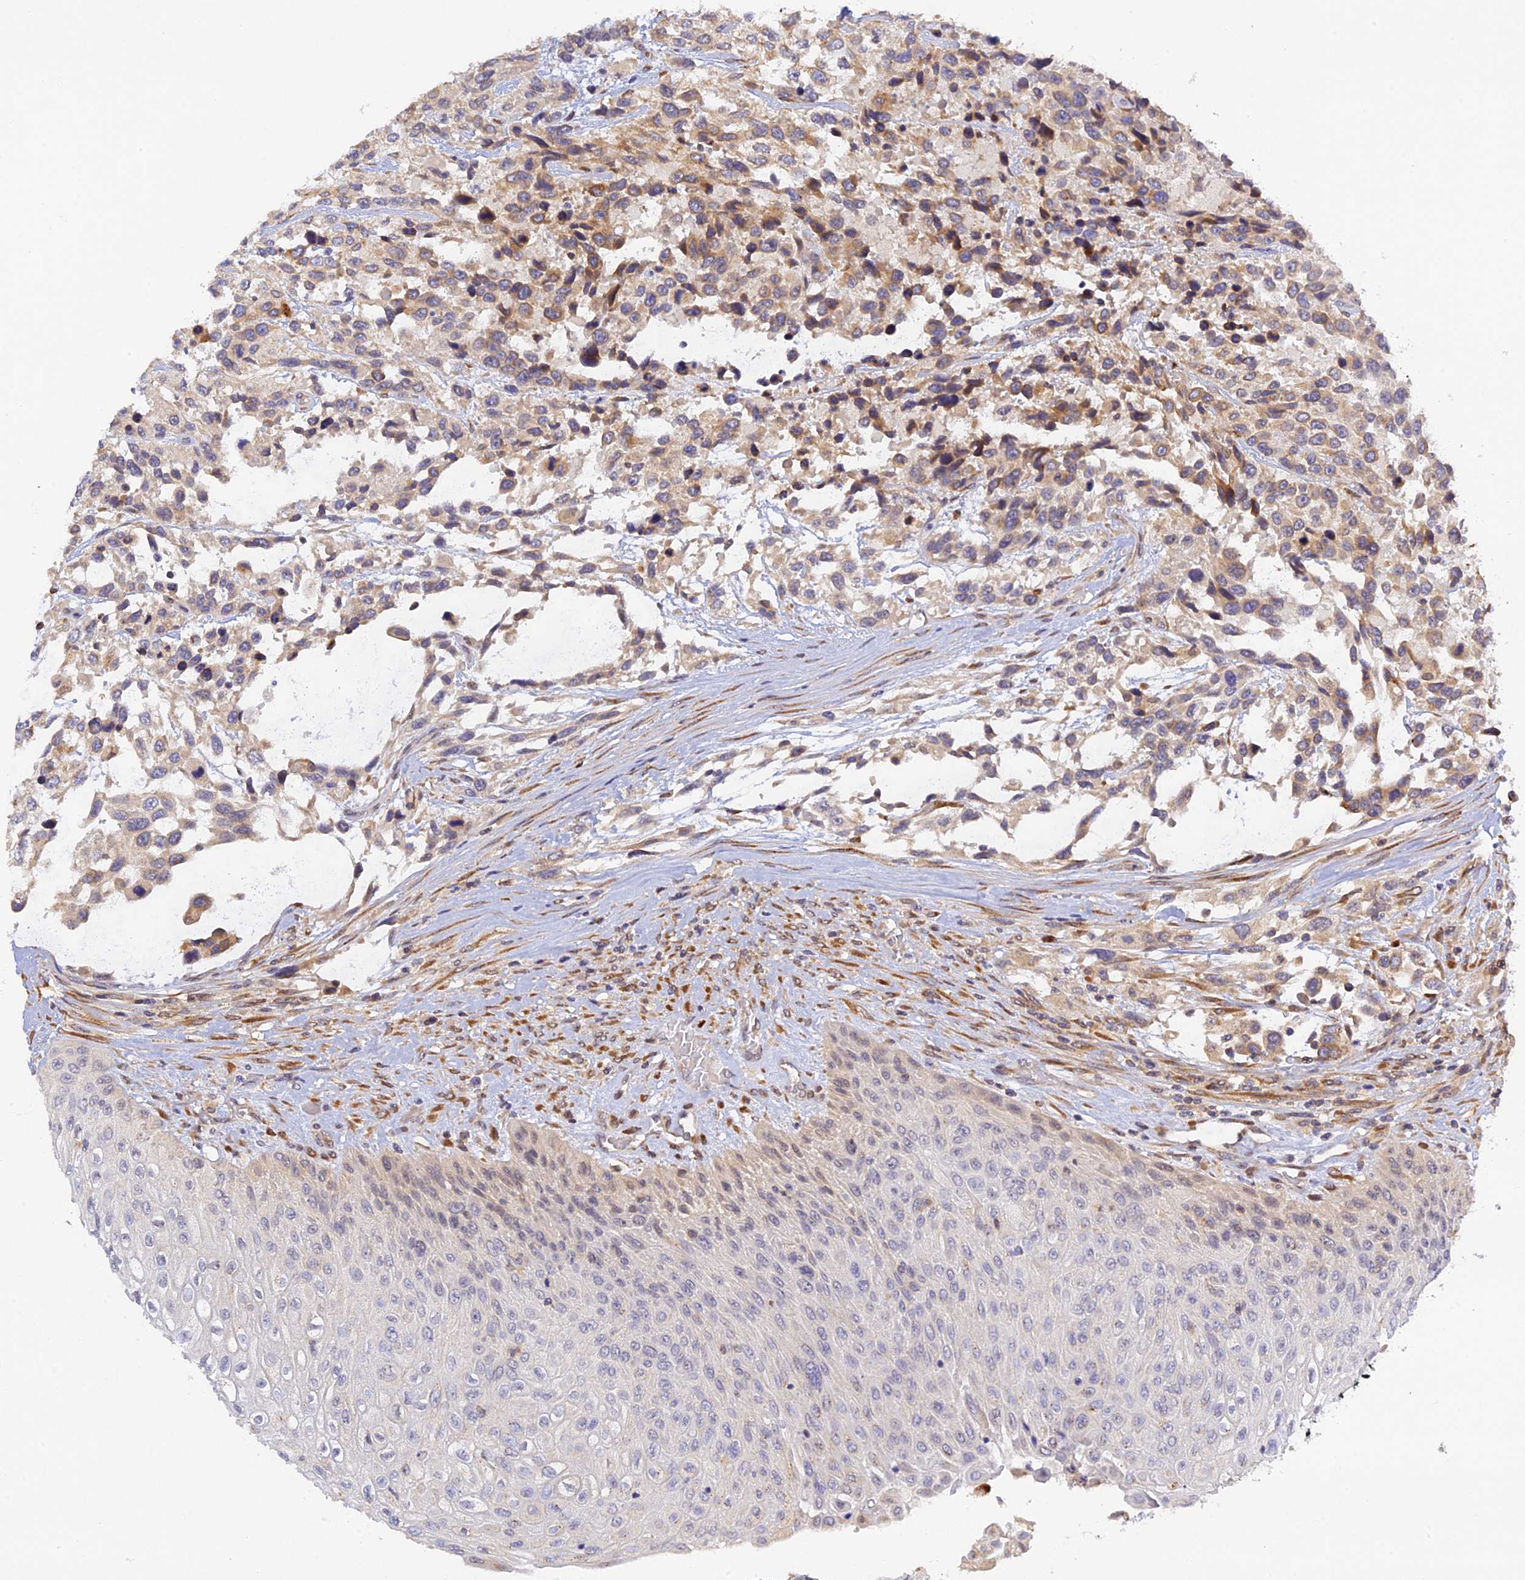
{"staining": {"intensity": "moderate", "quantity": "<25%", "location": "cytoplasmic/membranous"}, "tissue": "urothelial cancer", "cell_type": "Tumor cells", "image_type": "cancer", "snomed": [{"axis": "morphology", "description": "Urothelial carcinoma, High grade"}, {"axis": "topography", "description": "Urinary bladder"}], "caption": "Tumor cells display low levels of moderate cytoplasmic/membranous expression in approximately <25% of cells in high-grade urothelial carcinoma.", "gene": "SNX17", "patient": {"sex": "female", "age": 70}}